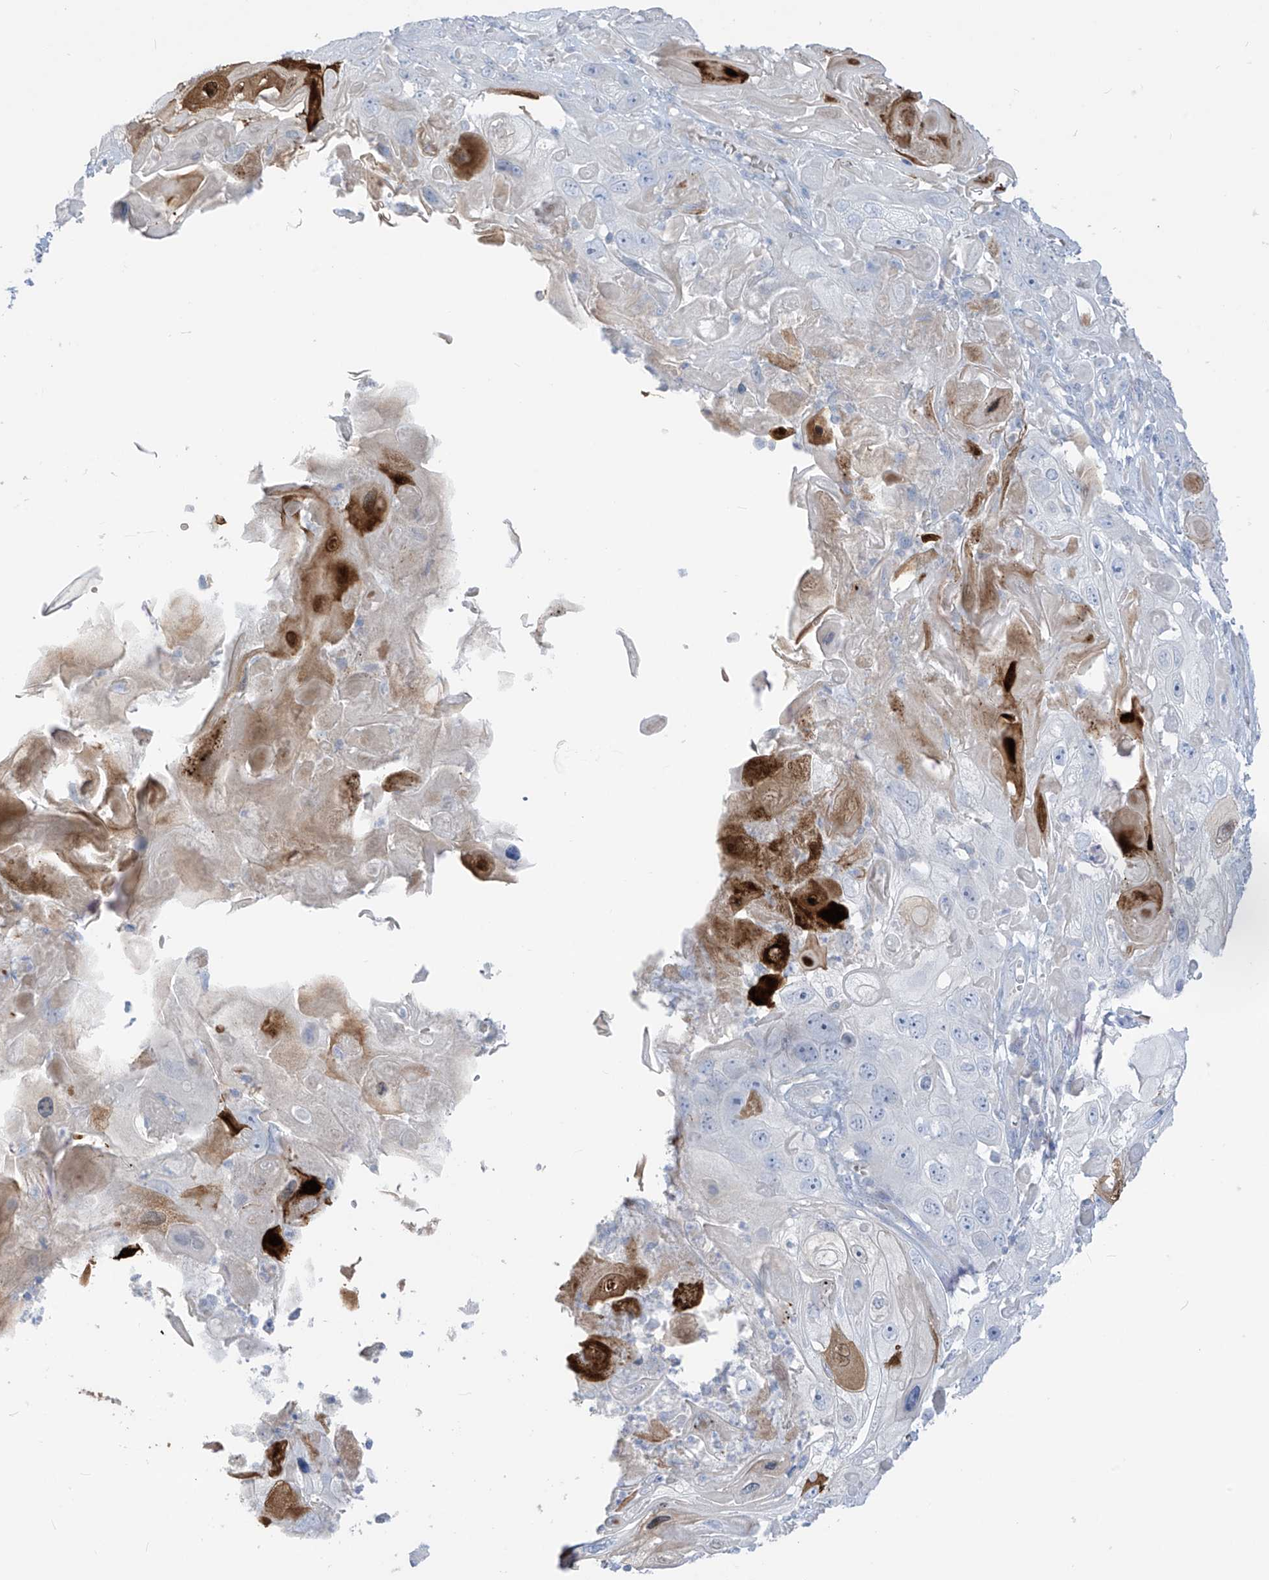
{"staining": {"intensity": "negative", "quantity": "none", "location": "none"}, "tissue": "skin cancer", "cell_type": "Tumor cells", "image_type": "cancer", "snomed": [{"axis": "morphology", "description": "Squamous cell carcinoma, NOS"}, {"axis": "topography", "description": "Skin"}], "caption": "High power microscopy photomicrograph of an IHC histopathology image of skin cancer (squamous cell carcinoma), revealing no significant expression in tumor cells. Nuclei are stained in blue.", "gene": "ASPRV1", "patient": {"sex": "male", "age": 55}}